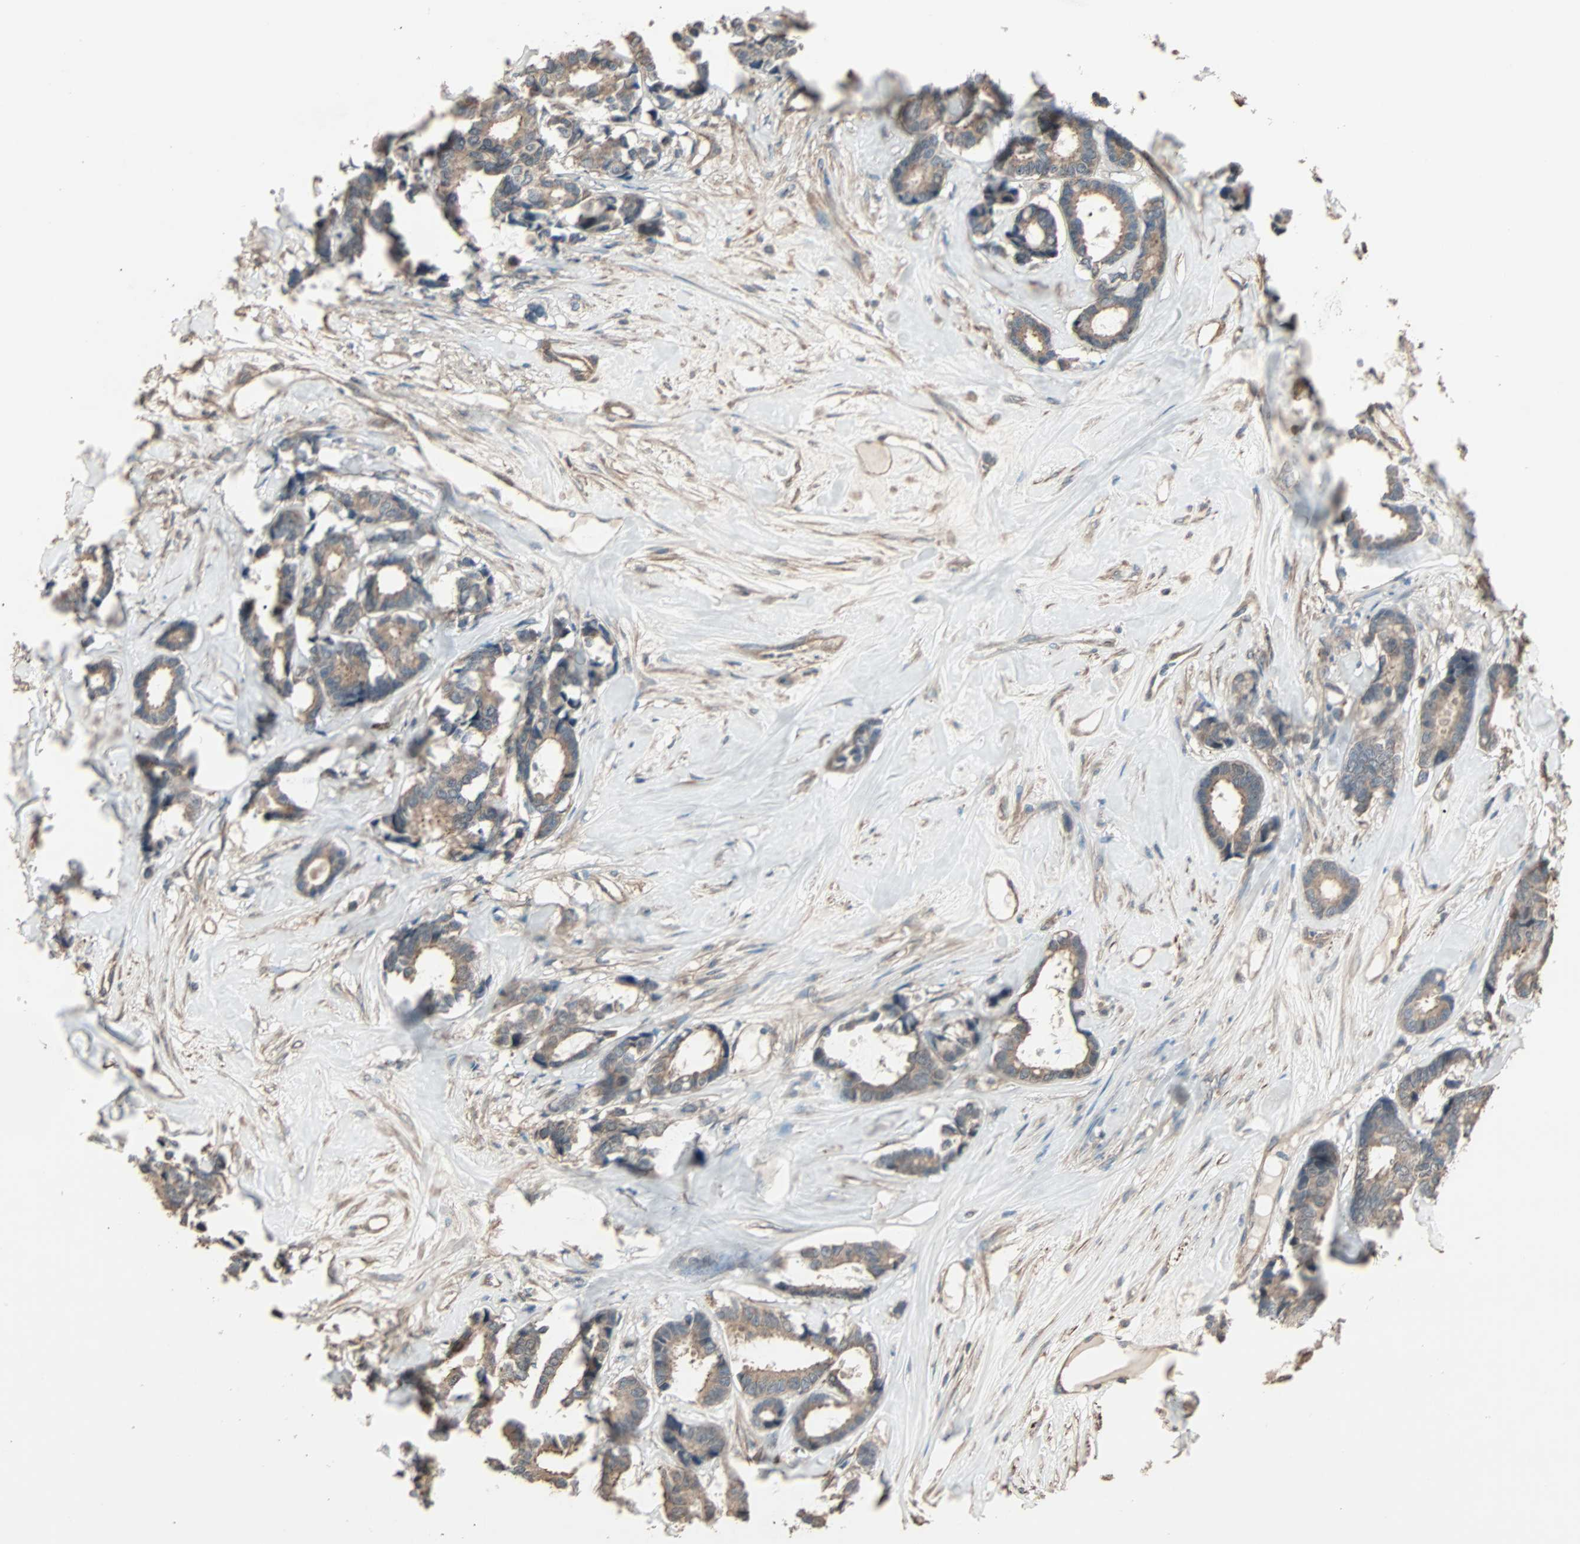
{"staining": {"intensity": "moderate", "quantity": ">75%", "location": "cytoplasmic/membranous"}, "tissue": "breast cancer", "cell_type": "Tumor cells", "image_type": "cancer", "snomed": [{"axis": "morphology", "description": "Duct carcinoma"}, {"axis": "topography", "description": "Breast"}], "caption": "Human breast cancer stained with a protein marker displays moderate staining in tumor cells.", "gene": "GALNT3", "patient": {"sex": "female", "age": 87}}